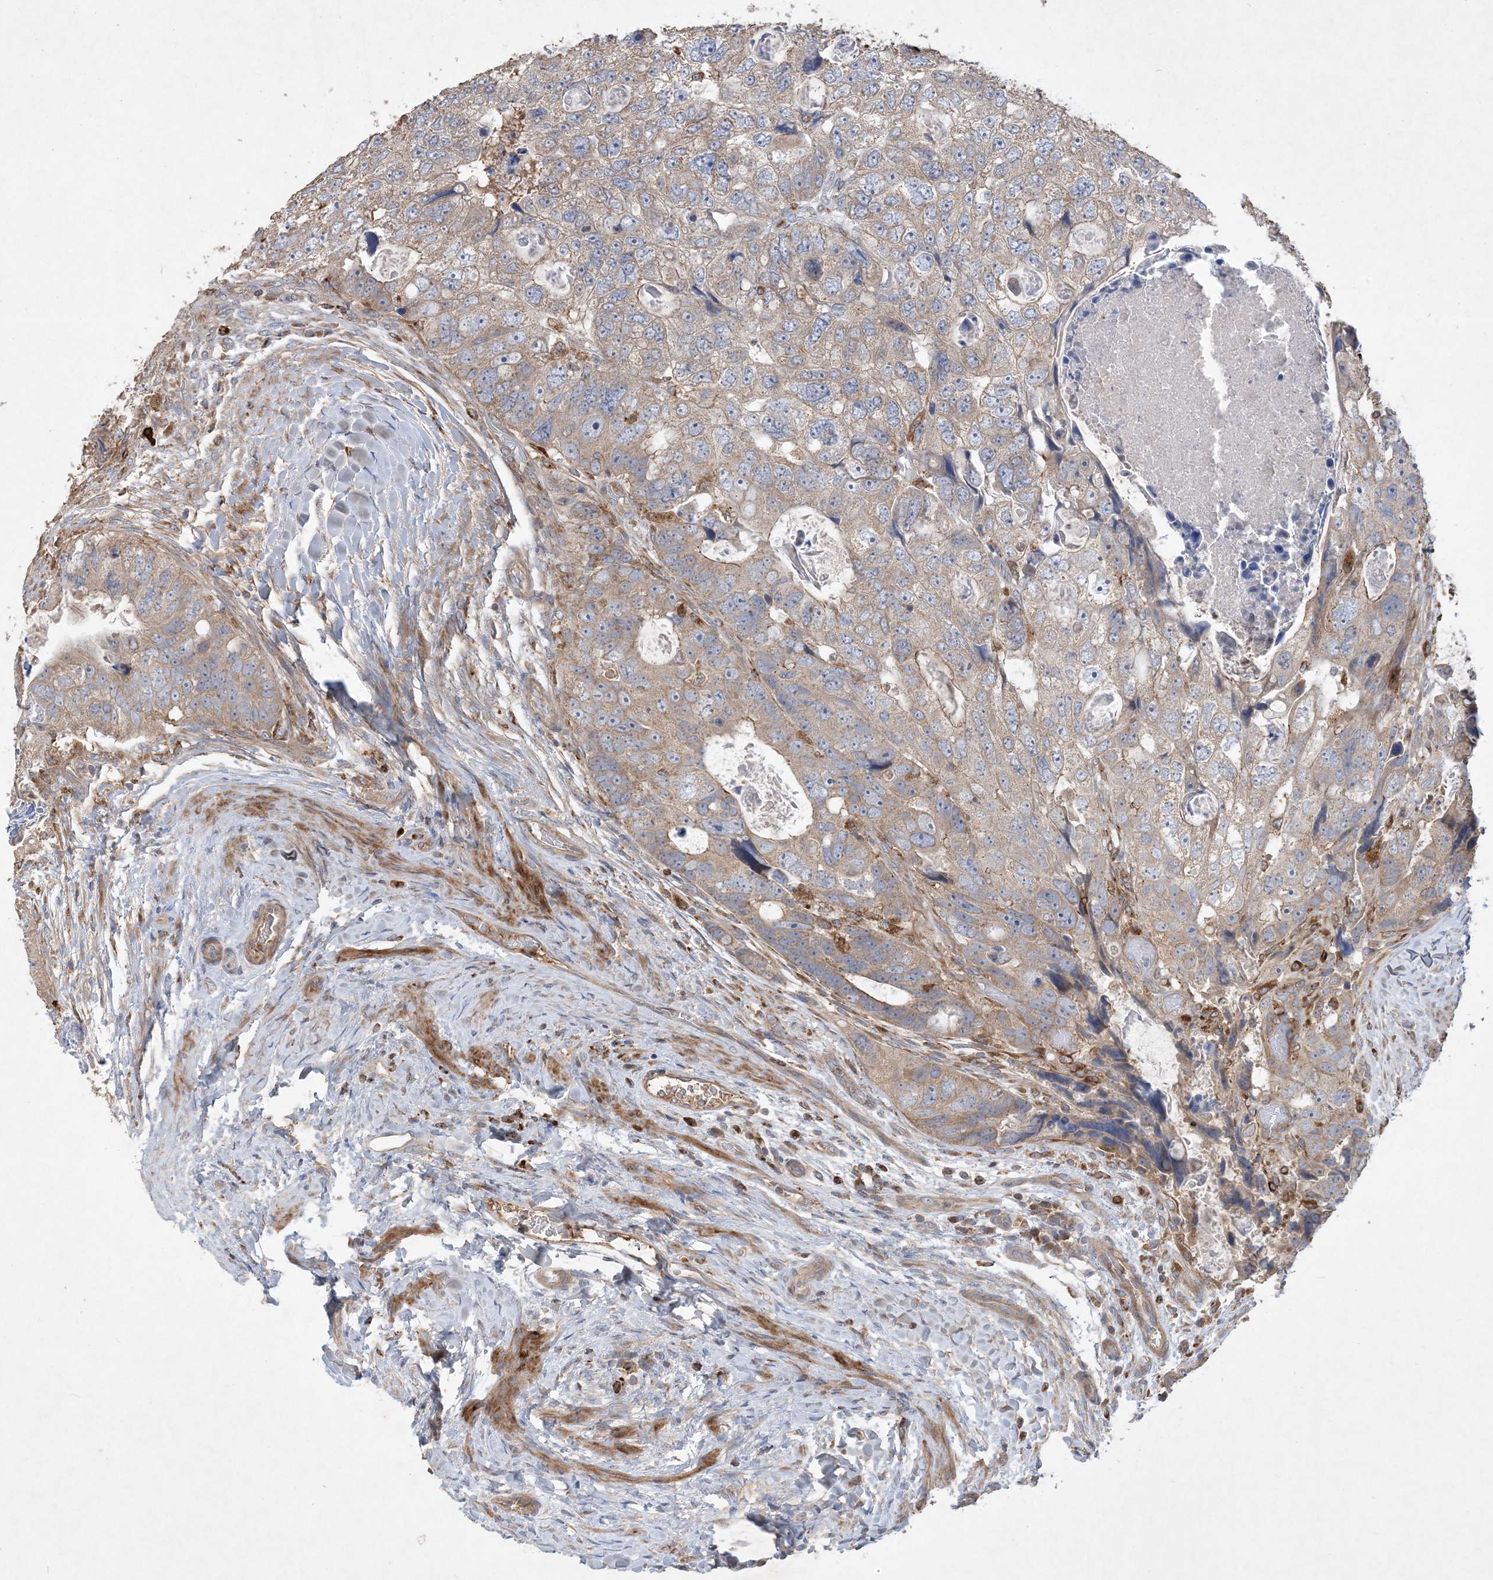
{"staining": {"intensity": "weak", "quantity": "25%-75%", "location": "cytoplasmic/membranous"}, "tissue": "colorectal cancer", "cell_type": "Tumor cells", "image_type": "cancer", "snomed": [{"axis": "morphology", "description": "Adenocarcinoma, NOS"}, {"axis": "topography", "description": "Rectum"}], "caption": "A brown stain highlights weak cytoplasmic/membranous staining of a protein in human colorectal cancer (adenocarcinoma) tumor cells.", "gene": "MASP2", "patient": {"sex": "male", "age": 59}}